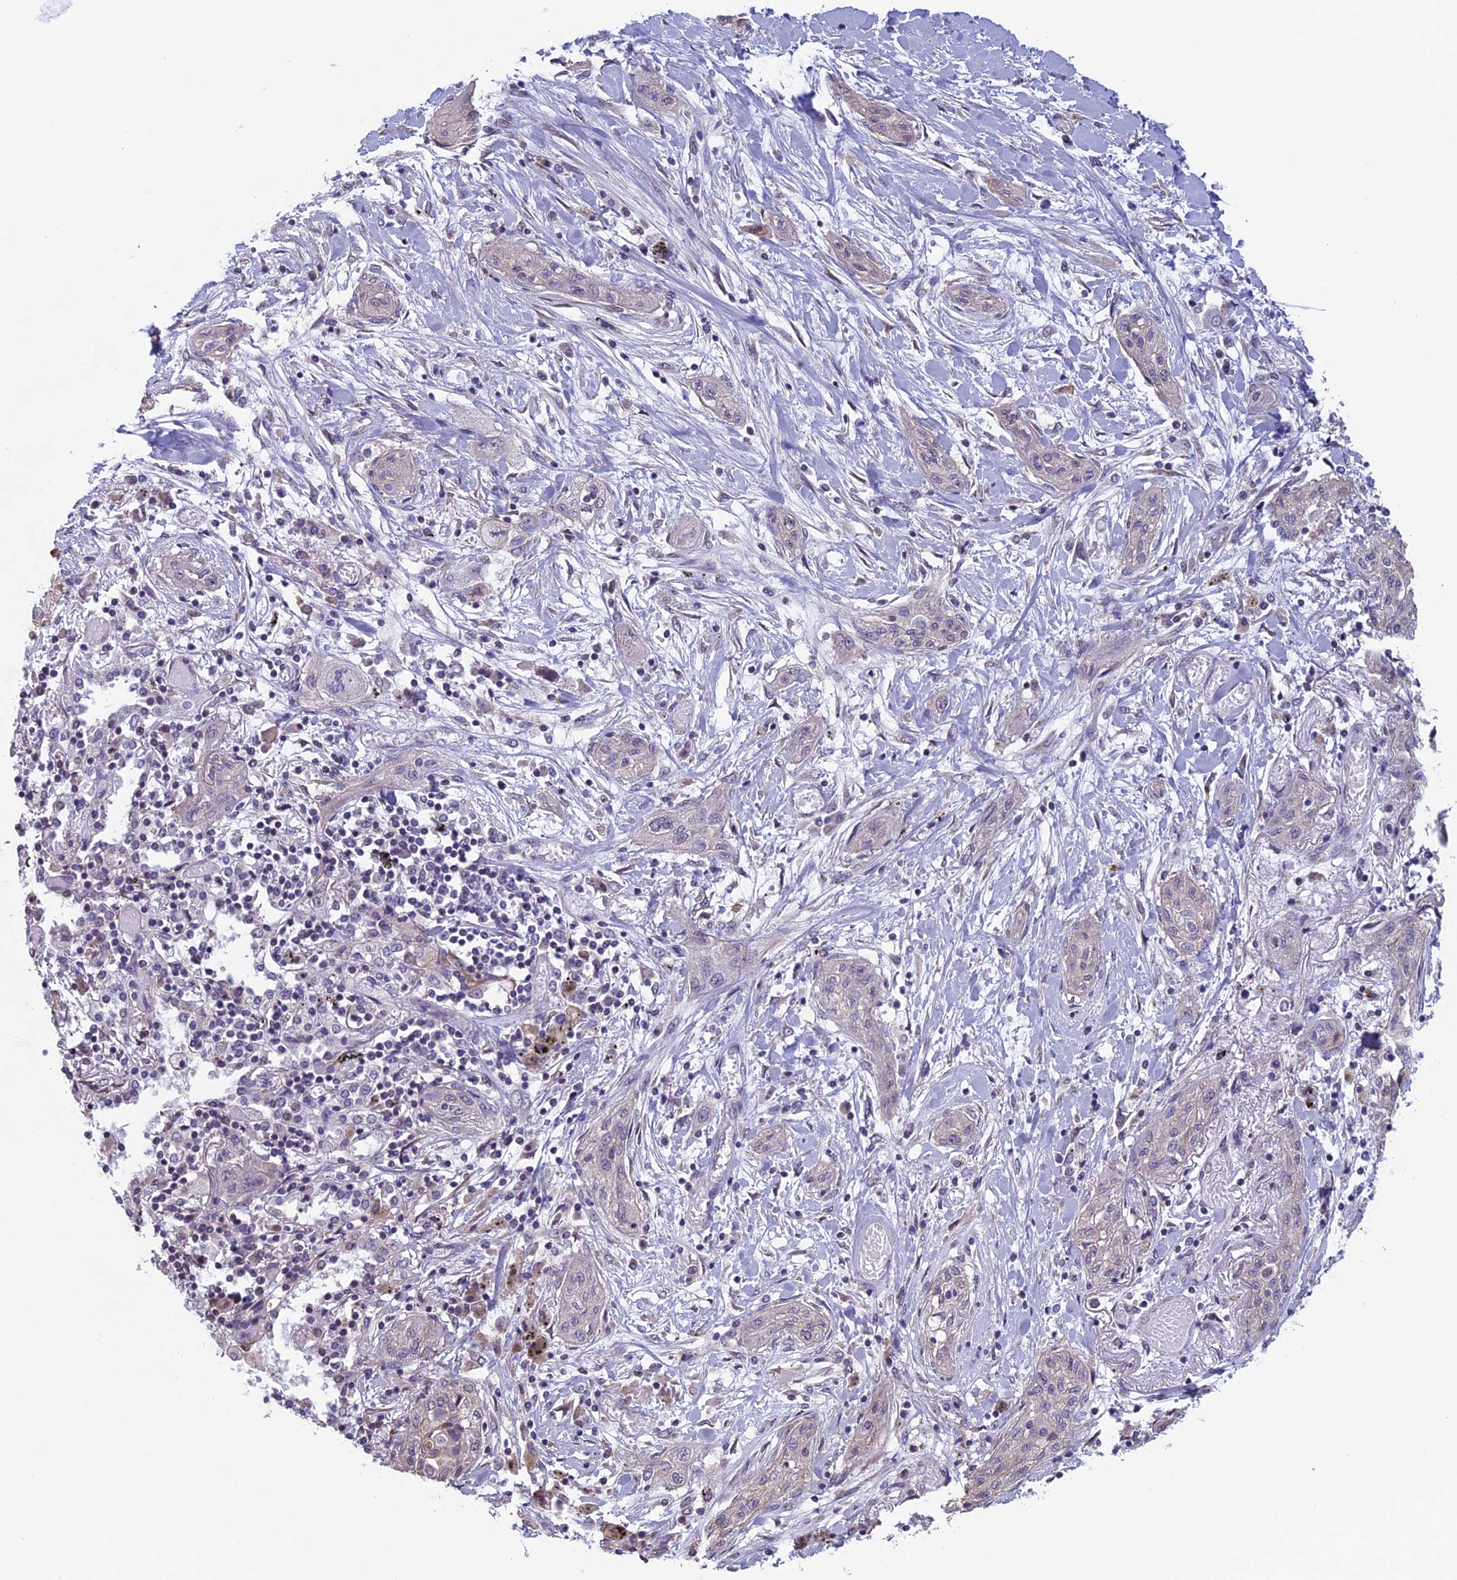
{"staining": {"intensity": "negative", "quantity": "none", "location": "none"}, "tissue": "lung cancer", "cell_type": "Tumor cells", "image_type": "cancer", "snomed": [{"axis": "morphology", "description": "Squamous cell carcinoma, NOS"}, {"axis": "topography", "description": "Lung"}], "caption": "The immunohistochemistry (IHC) photomicrograph has no significant expression in tumor cells of lung cancer (squamous cell carcinoma) tissue. (DAB IHC, high magnification).", "gene": "SLC1A6", "patient": {"sex": "female", "age": 47}}